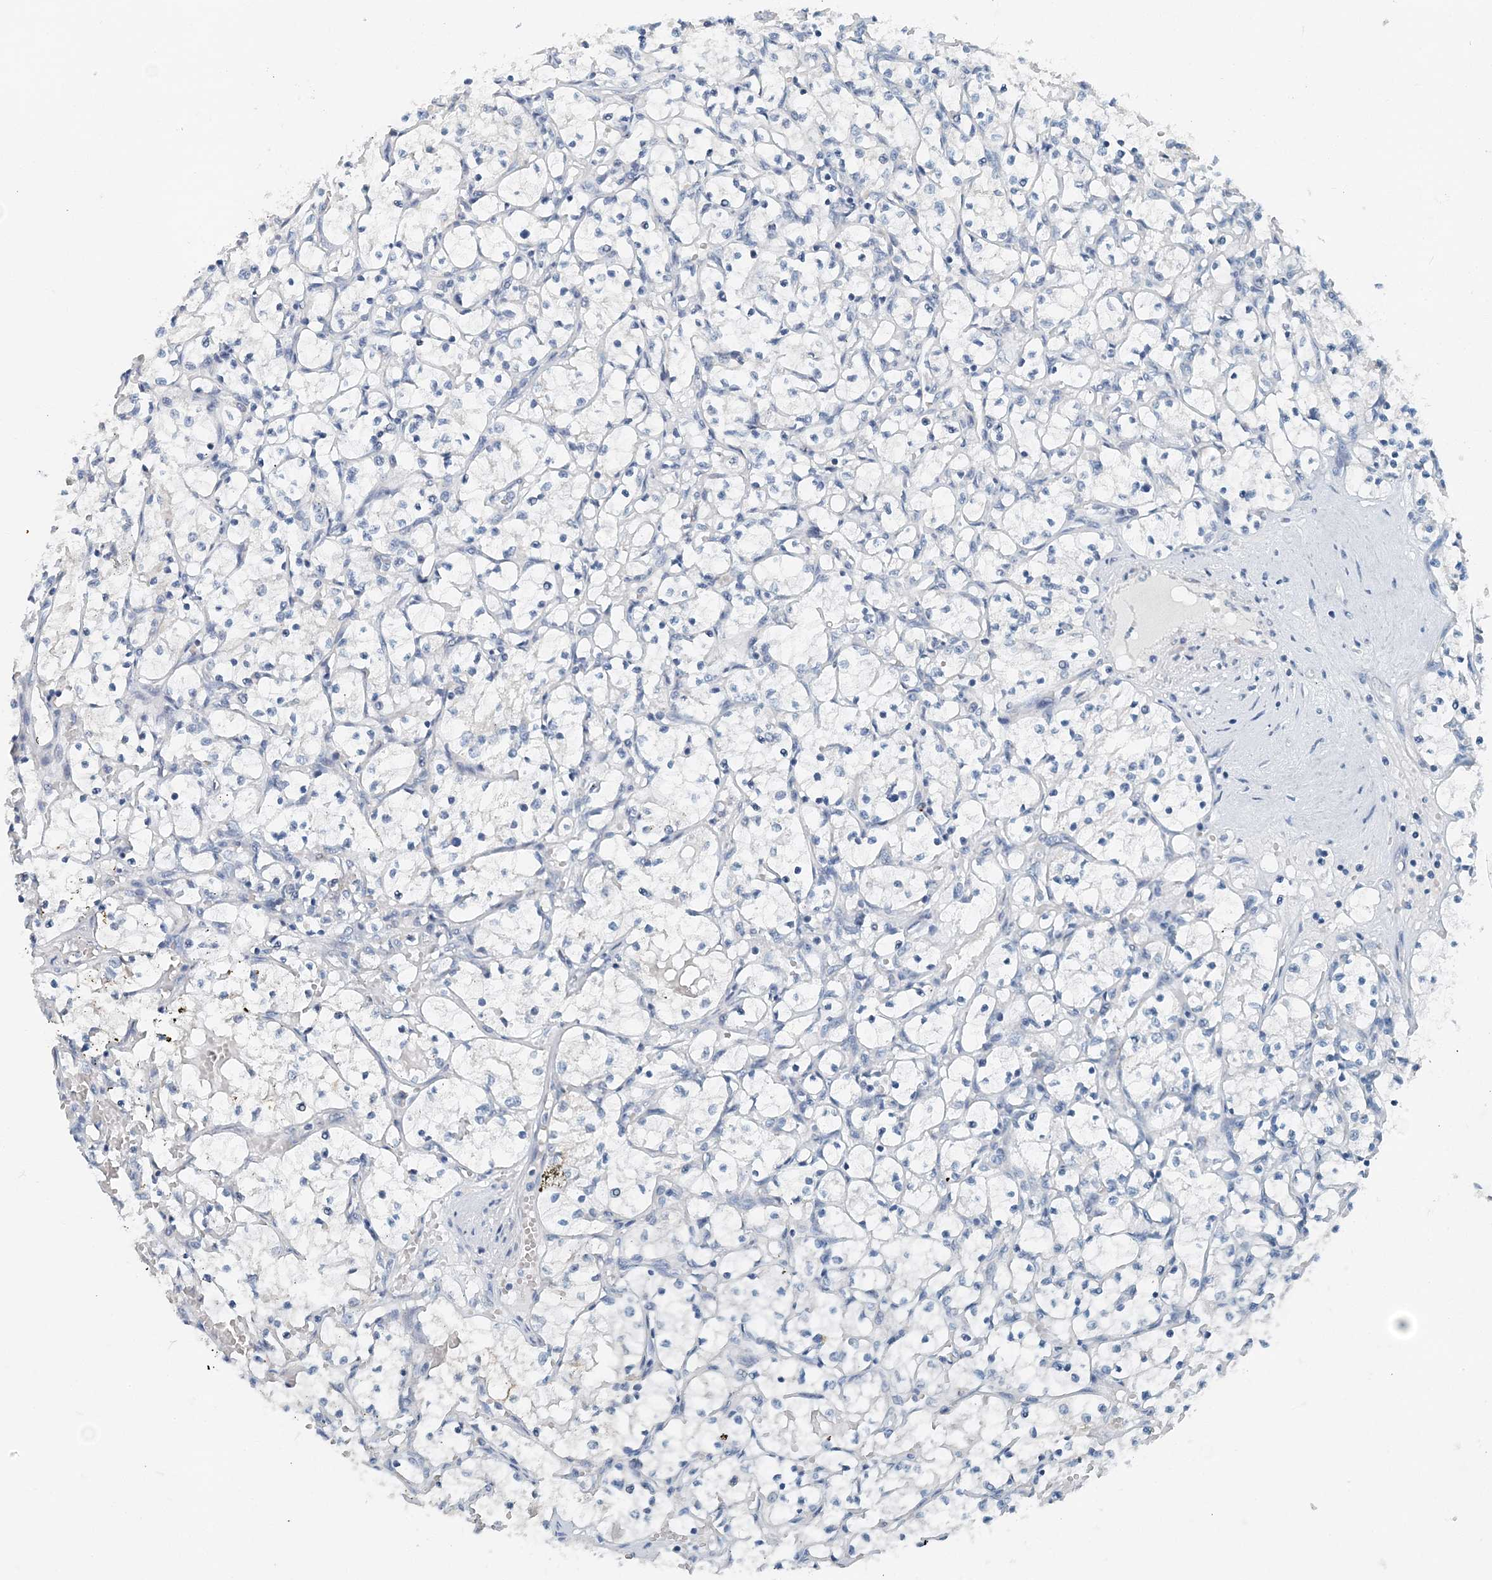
{"staining": {"intensity": "negative", "quantity": "none", "location": "none"}, "tissue": "renal cancer", "cell_type": "Tumor cells", "image_type": "cancer", "snomed": [{"axis": "morphology", "description": "Adenocarcinoma, NOS"}, {"axis": "topography", "description": "Kidney"}], "caption": "Tumor cells are negative for protein expression in human renal cancer (adenocarcinoma).", "gene": "EEF1A2", "patient": {"sex": "female", "age": 69}}